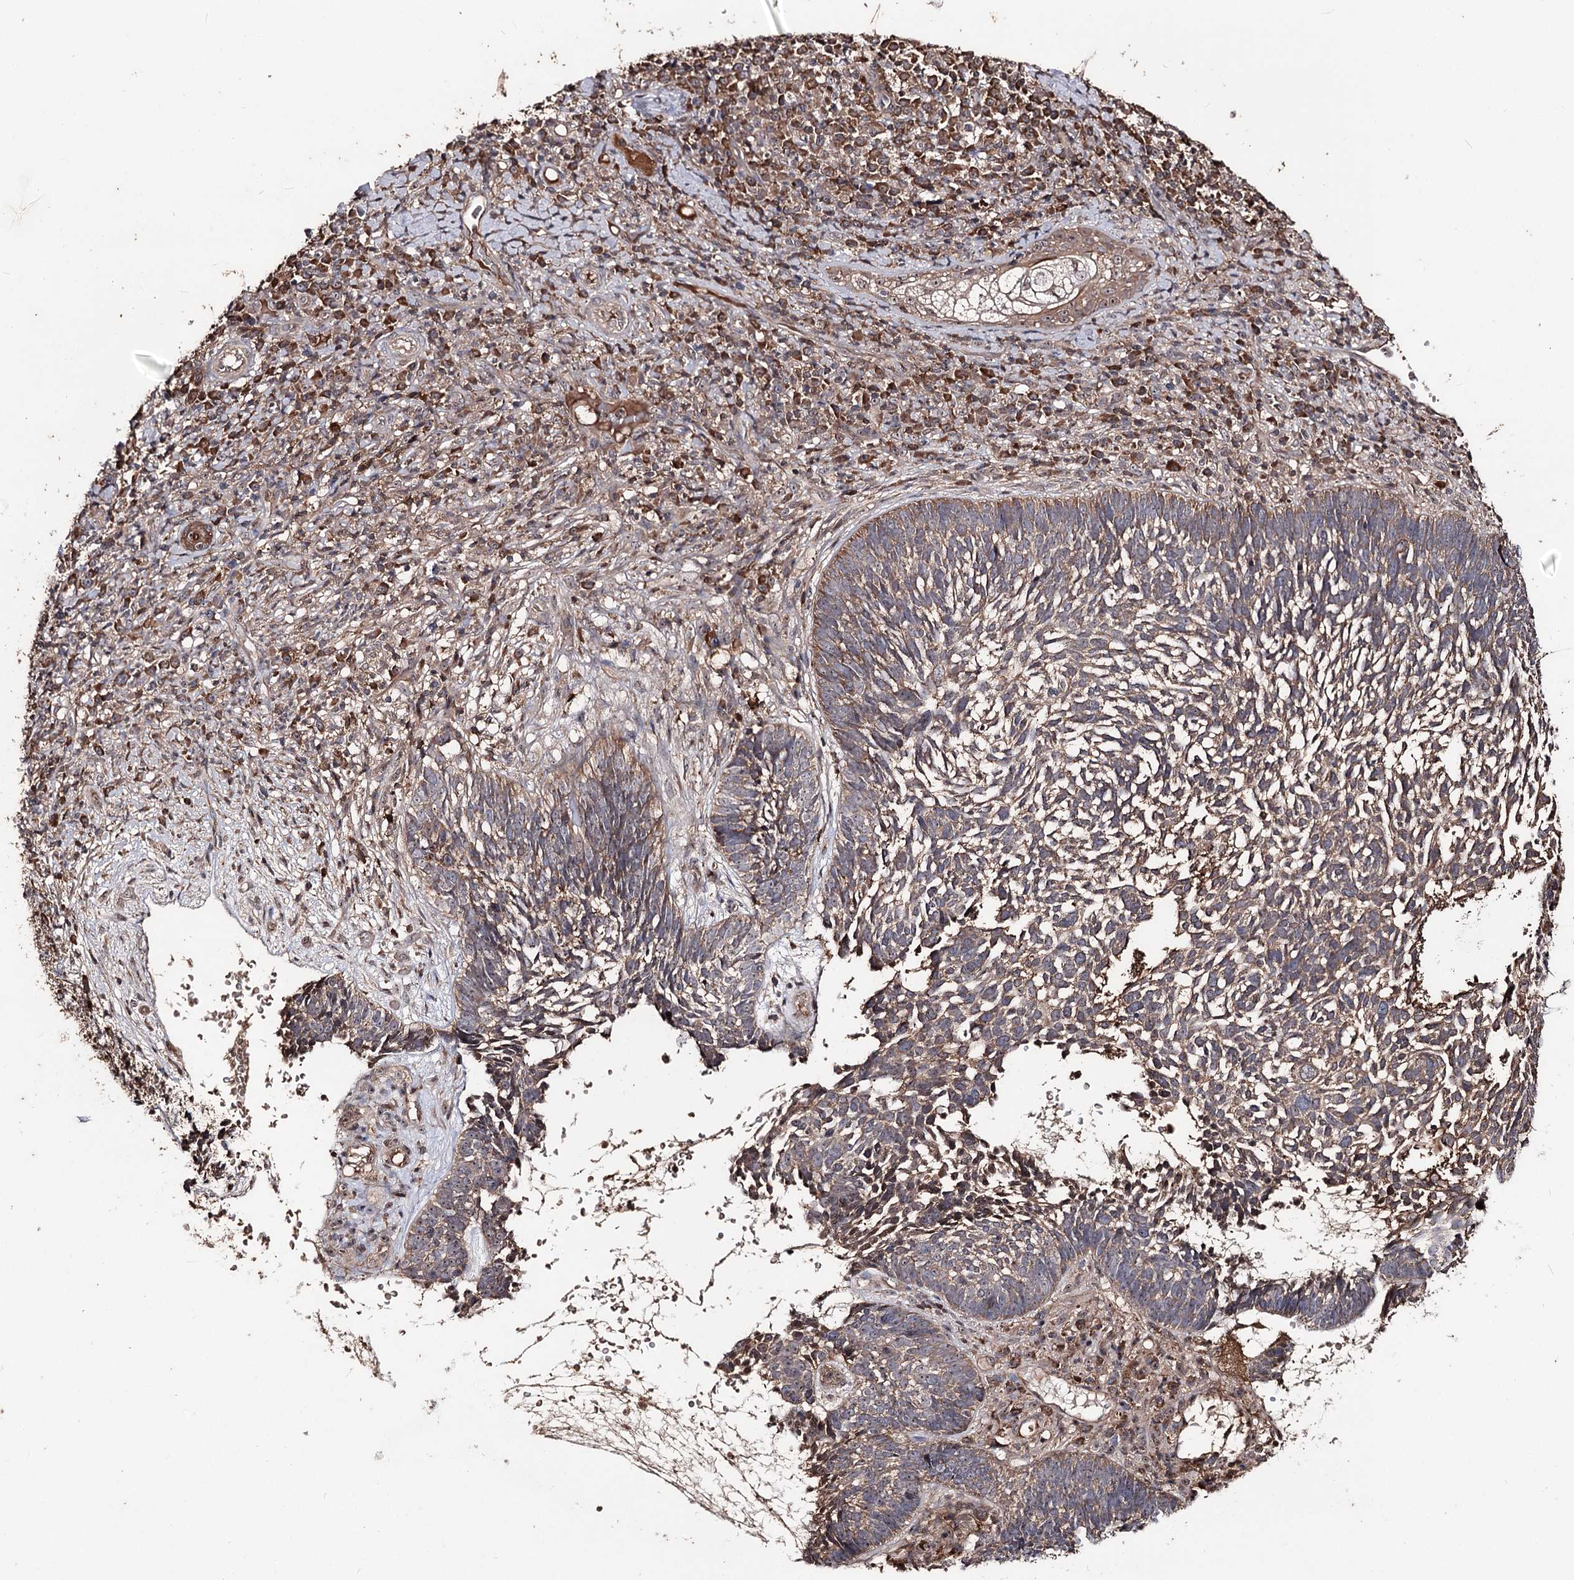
{"staining": {"intensity": "moderate", "quantity": ">75%", "location": "cytoplasmic/membranous"}, "tissue": "skin cancer", "cell_type": "Tumor cells", "image_type": "cancer", "snomed": [{"axis": "morphology", "description": "Basal cell carcinoma"}, {"axis": "topography", "description": "Skin"}], "caption": "A brown stain shows moderate cytoplasmic/membranous positivity of a protein in skin basal cell carcinoma tumor cells.", "gene": "FAM53B", "patient": {"sex": "male", "age": 88}}